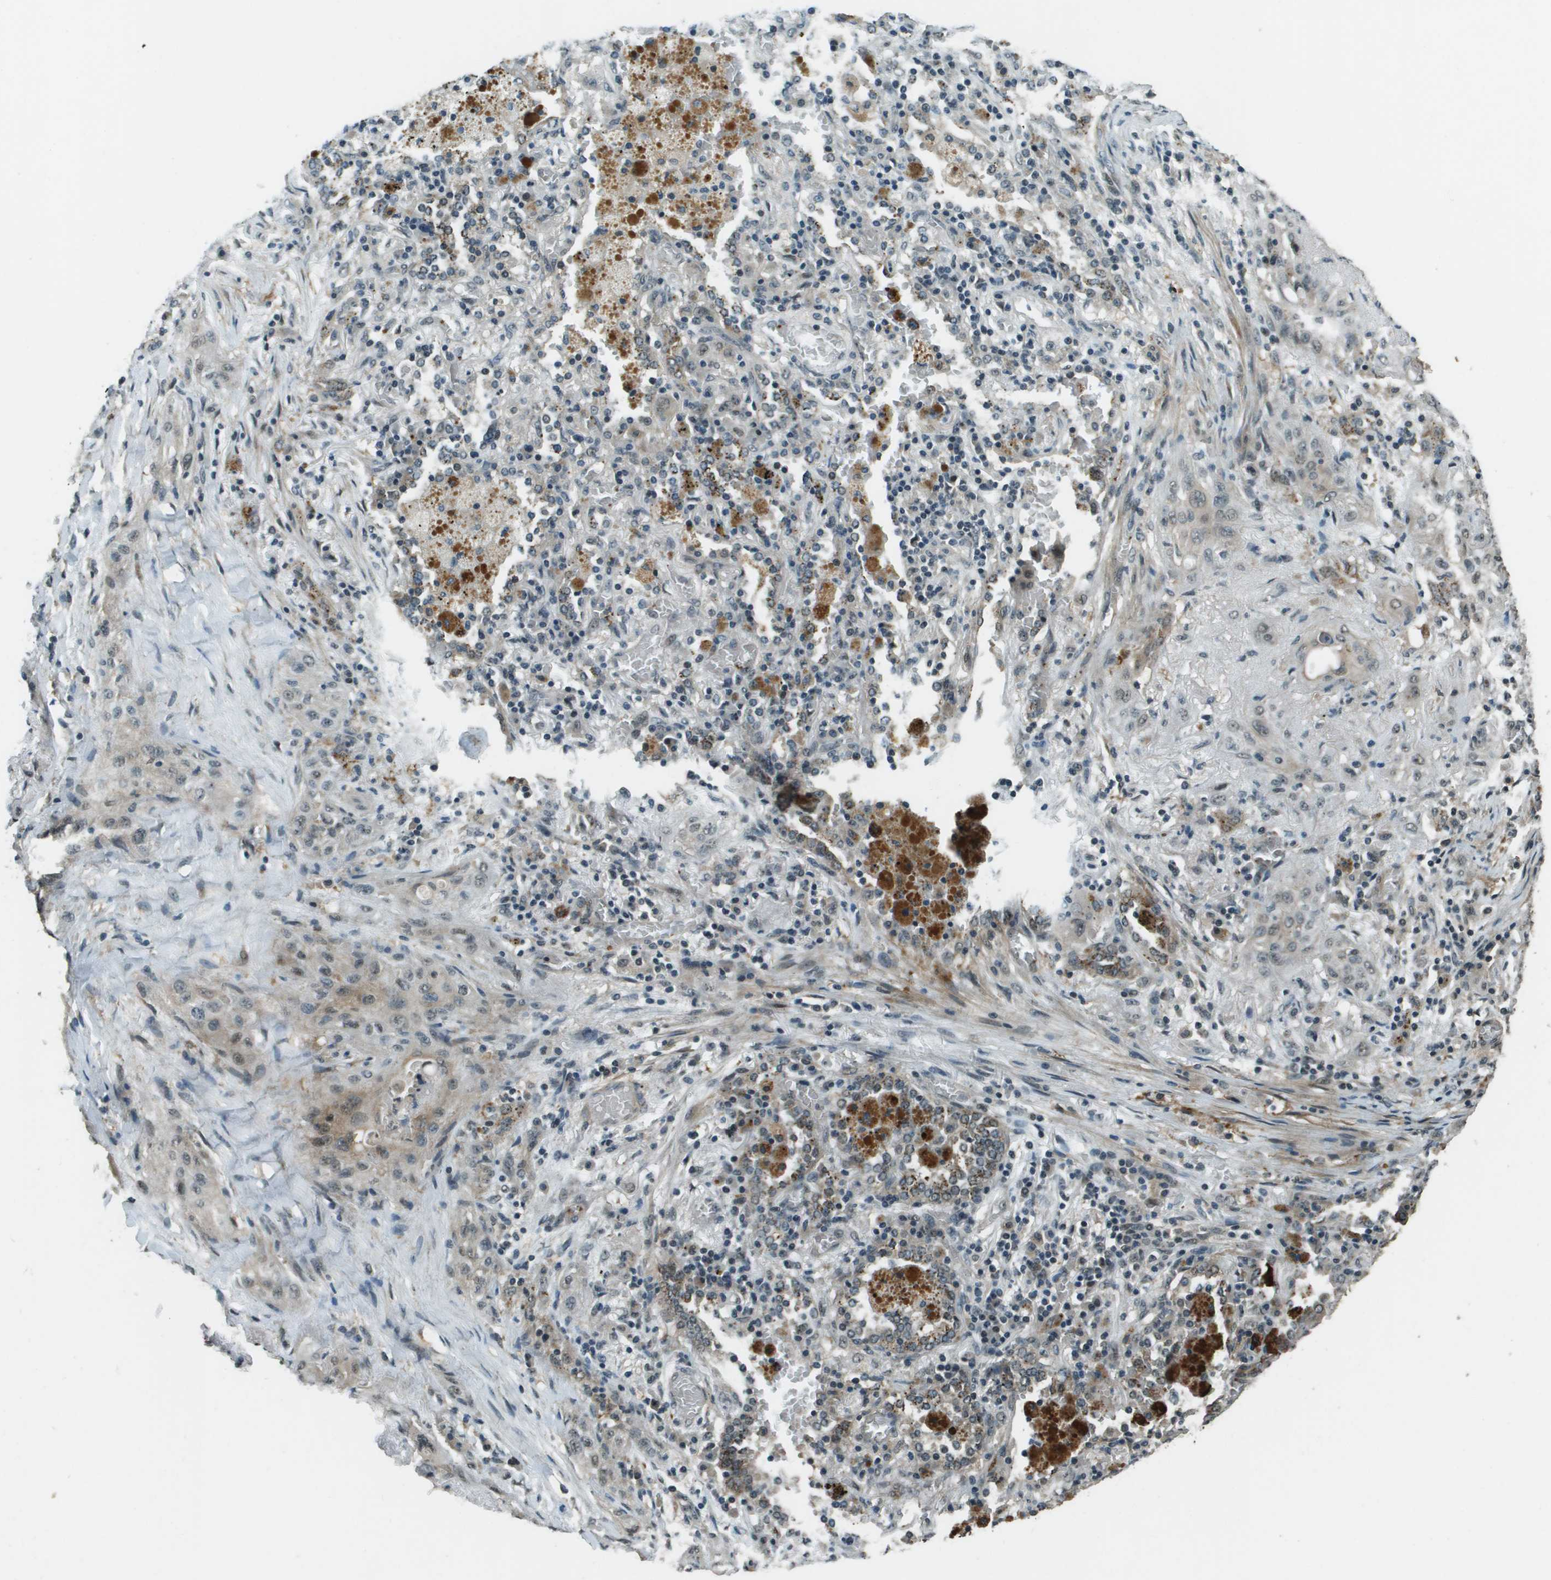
{"staining": {"intensity": "weak", "quantity": "25%-75%", "location": "cytoplasmic/membranous"}, "tissue": "lung cancer", "cell_type": "Tumor cells", "image_type": "cancer", "snomed": [{"axis": "morphology", "description": "Squamous cell carcinoma, NOS"}, {"axis": "topography", "description": "Lung"}], "caption": "Protein expression analysis of lung cancer displays weak cytoplasmic/membranous positivity in about 25%-75% of tumor cells.", "gene": "SDC3", "patient": {"sex": "female", "age": 47}}